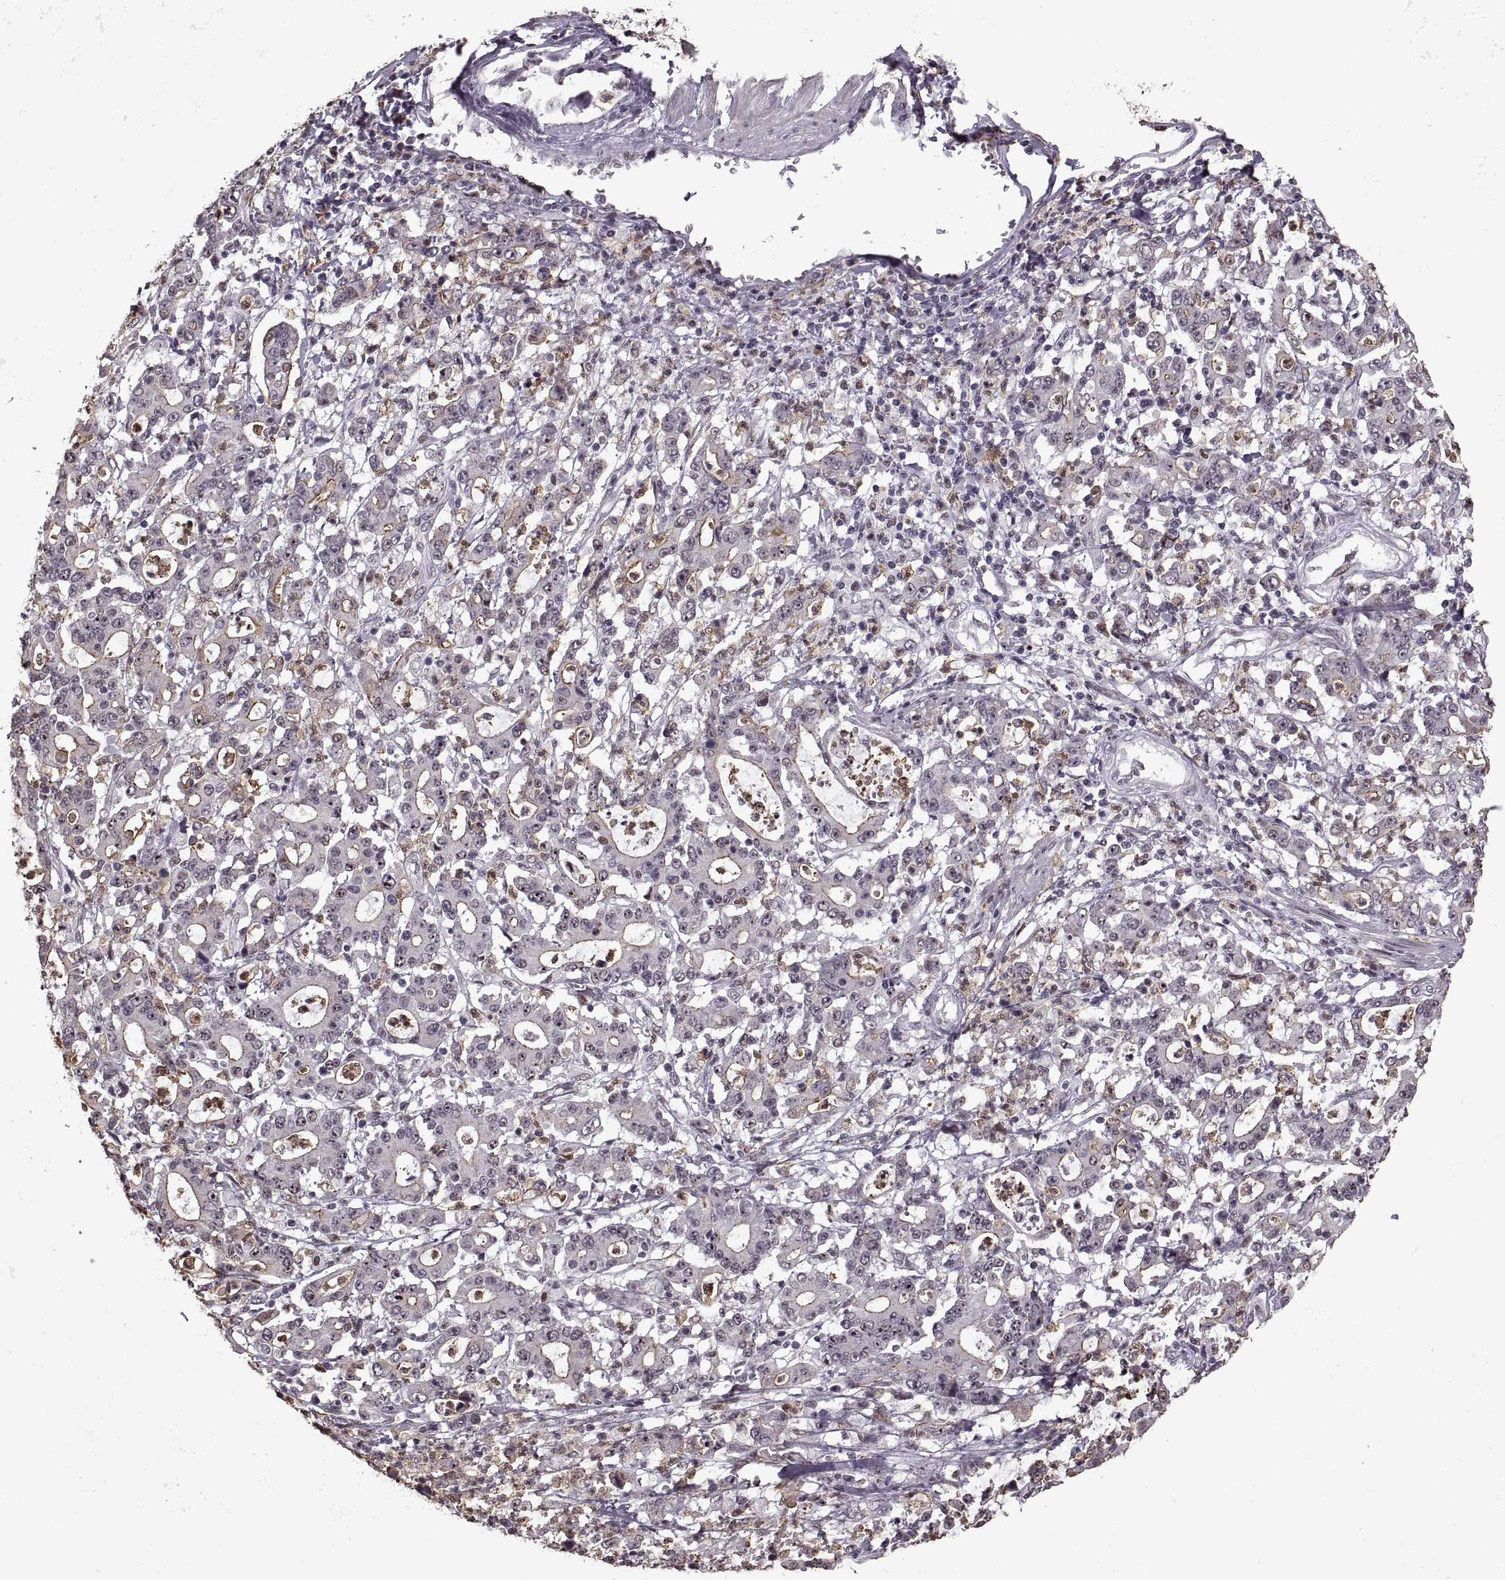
{"staining": {"intensity": "negative", "quantity": "none", "location": "none"}, "tissue": "stomach cancer", "cell_type": "Tumor cells", "image_type": "cancer", "snomed": [{"axis": "morphology", "description": "Adenocarcinoma, NOS"}, {"axis": "topography", "description": "Stomach, upper"}], "caption": "Immunohistochemistry (IHC) of human stomach adenocarcinoma displays no positivity in tumor cells.", "gene": "PALS1", "patient": {"sex": "male", "age": 68}}